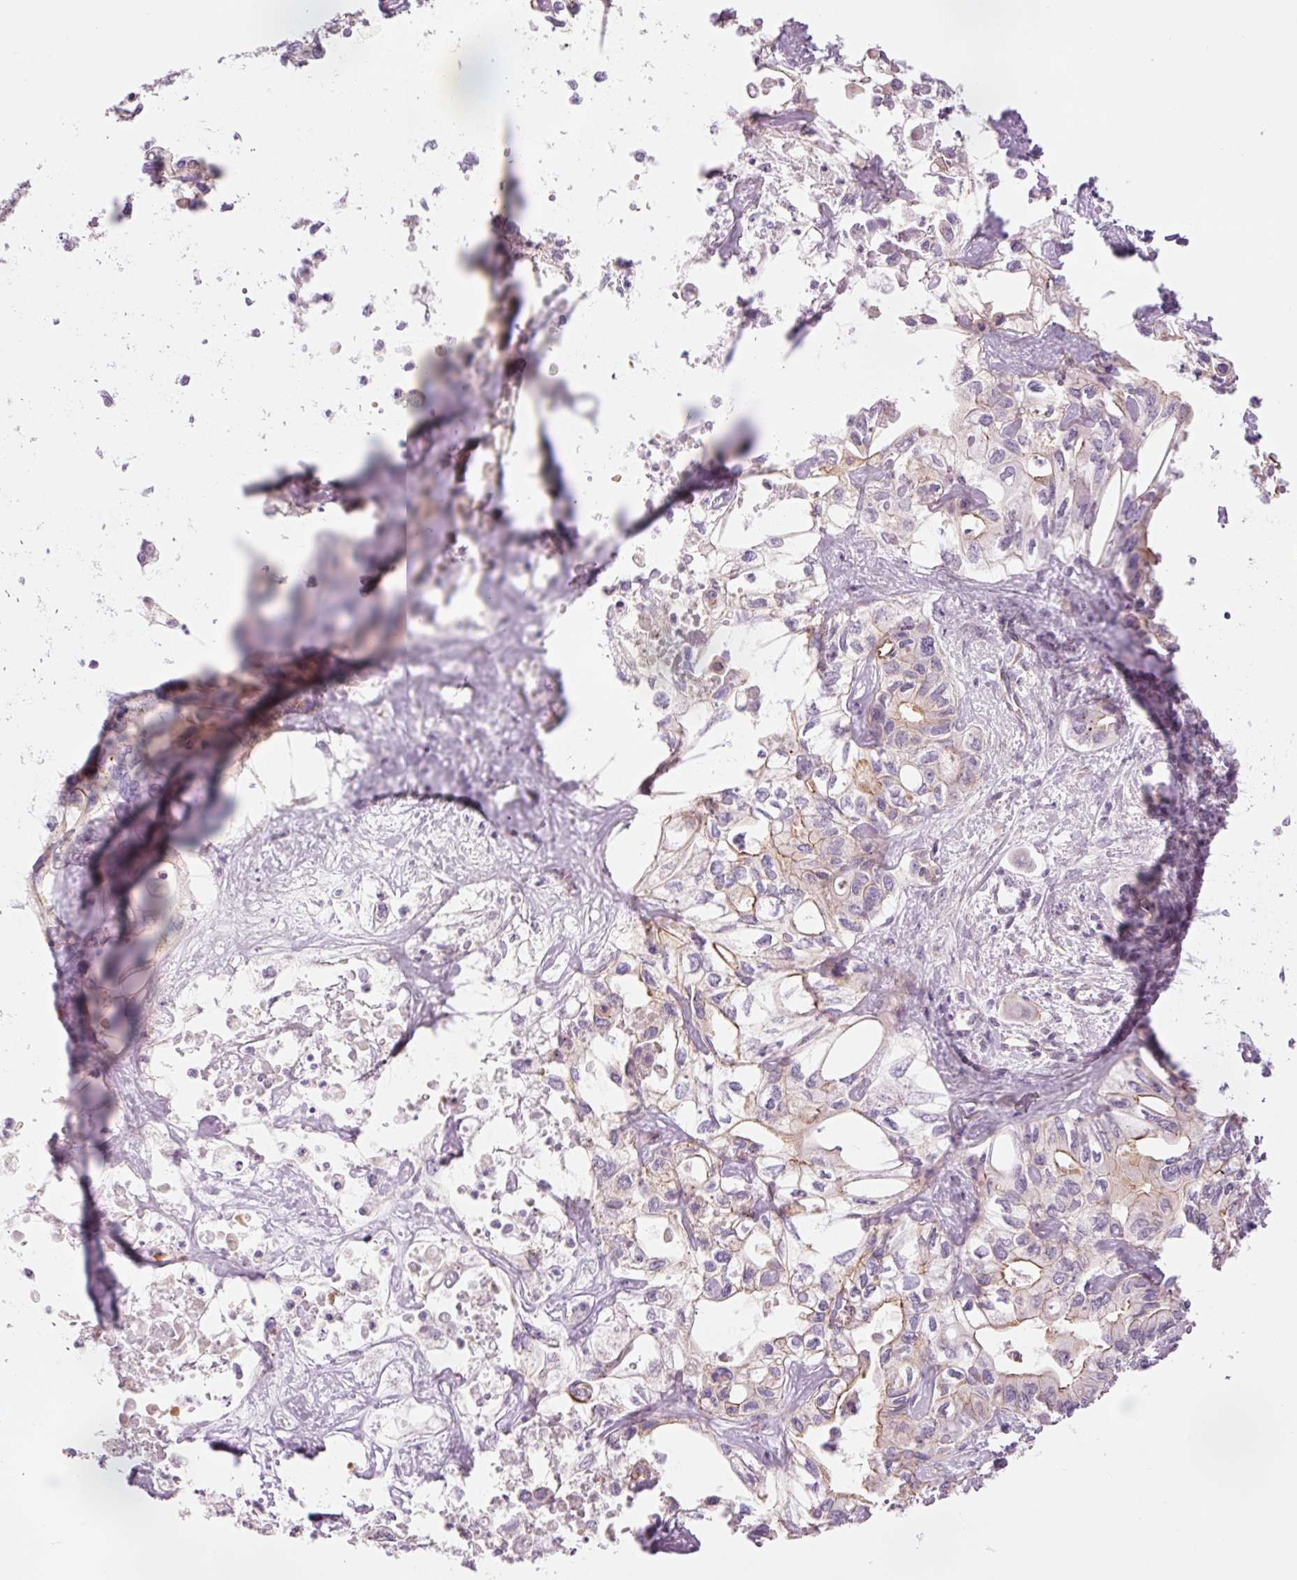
{"staining": {"intensity": "moderate", "quantity": "<25%", "location": "cytoplasmic/membranous"}, "tissue": "liver cancer", "cell_type": "Tumor cells", "image_type": "cancer", "snomed": [{"axis": "morphology", "description": "Cholangiocarcinoma"}, {"axis": "topography", "description": "Liver"}], "caption": "IHC (DAB) staining of cholangiocarcinoma (liver) shows moderate cytoplasmic/membranous protein positivity in approximately <25% of tumor cells.", "gene": "HSPA4L", "patient": {"sex": "female", "age": 64}}